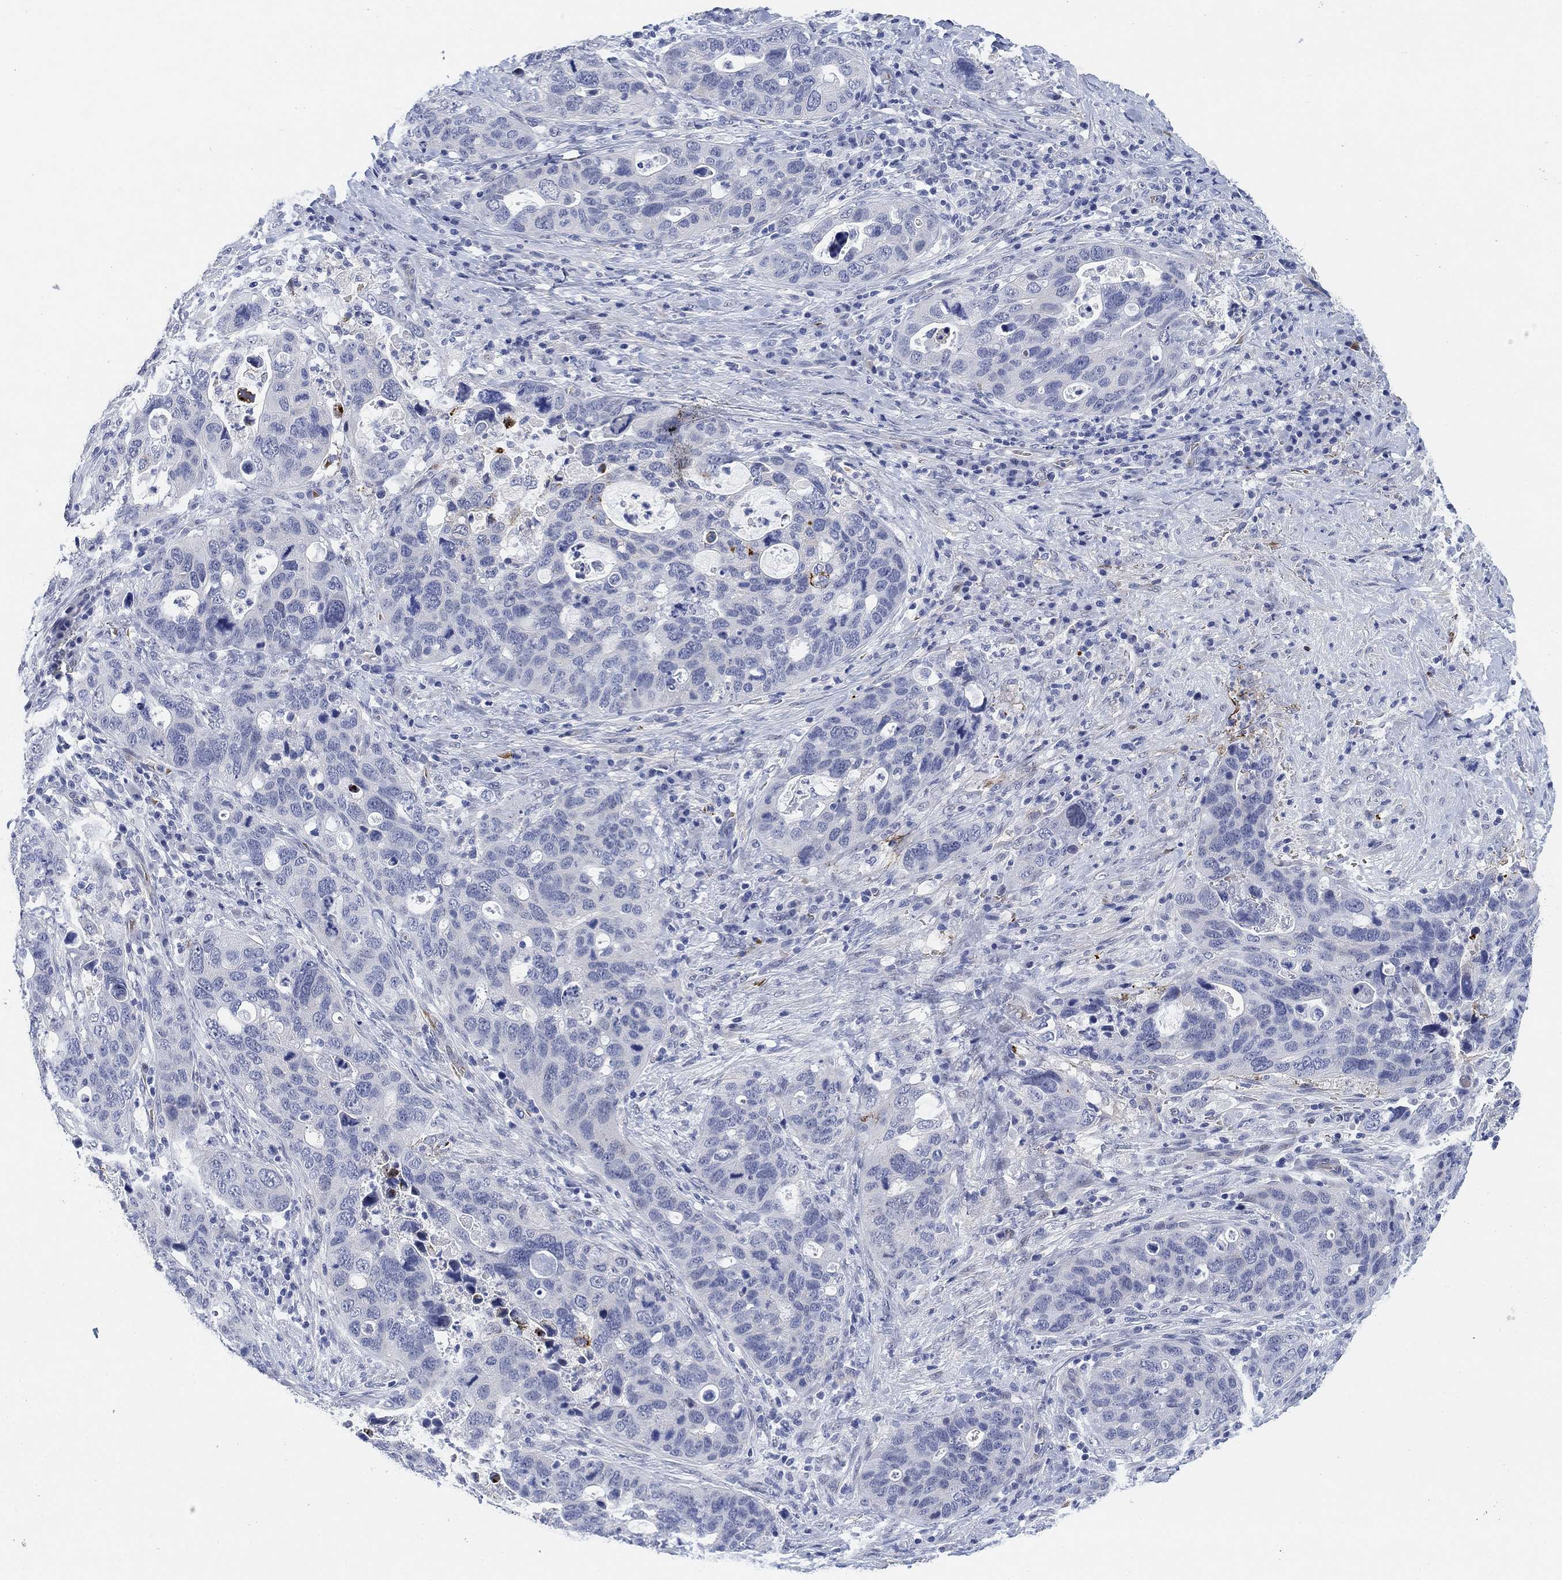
{"staining": {"intensity": "negative", "quantity": "none", "location": "none"}, "tissue": "stomach cancer", "cell_type": "Tumor cells", "image_type": "cancer", "snomed": [{"axis": "morphology", "description": "Adenocarcinoma, NOS"}, {"axis": "topography", "description": "Stomach"}], "caption": "There is no significant expression in tumor cells of stomach cancer (adenocarcinoma).", "gene": "PAX6", "patient": {"sex": "male", "age": 54}}